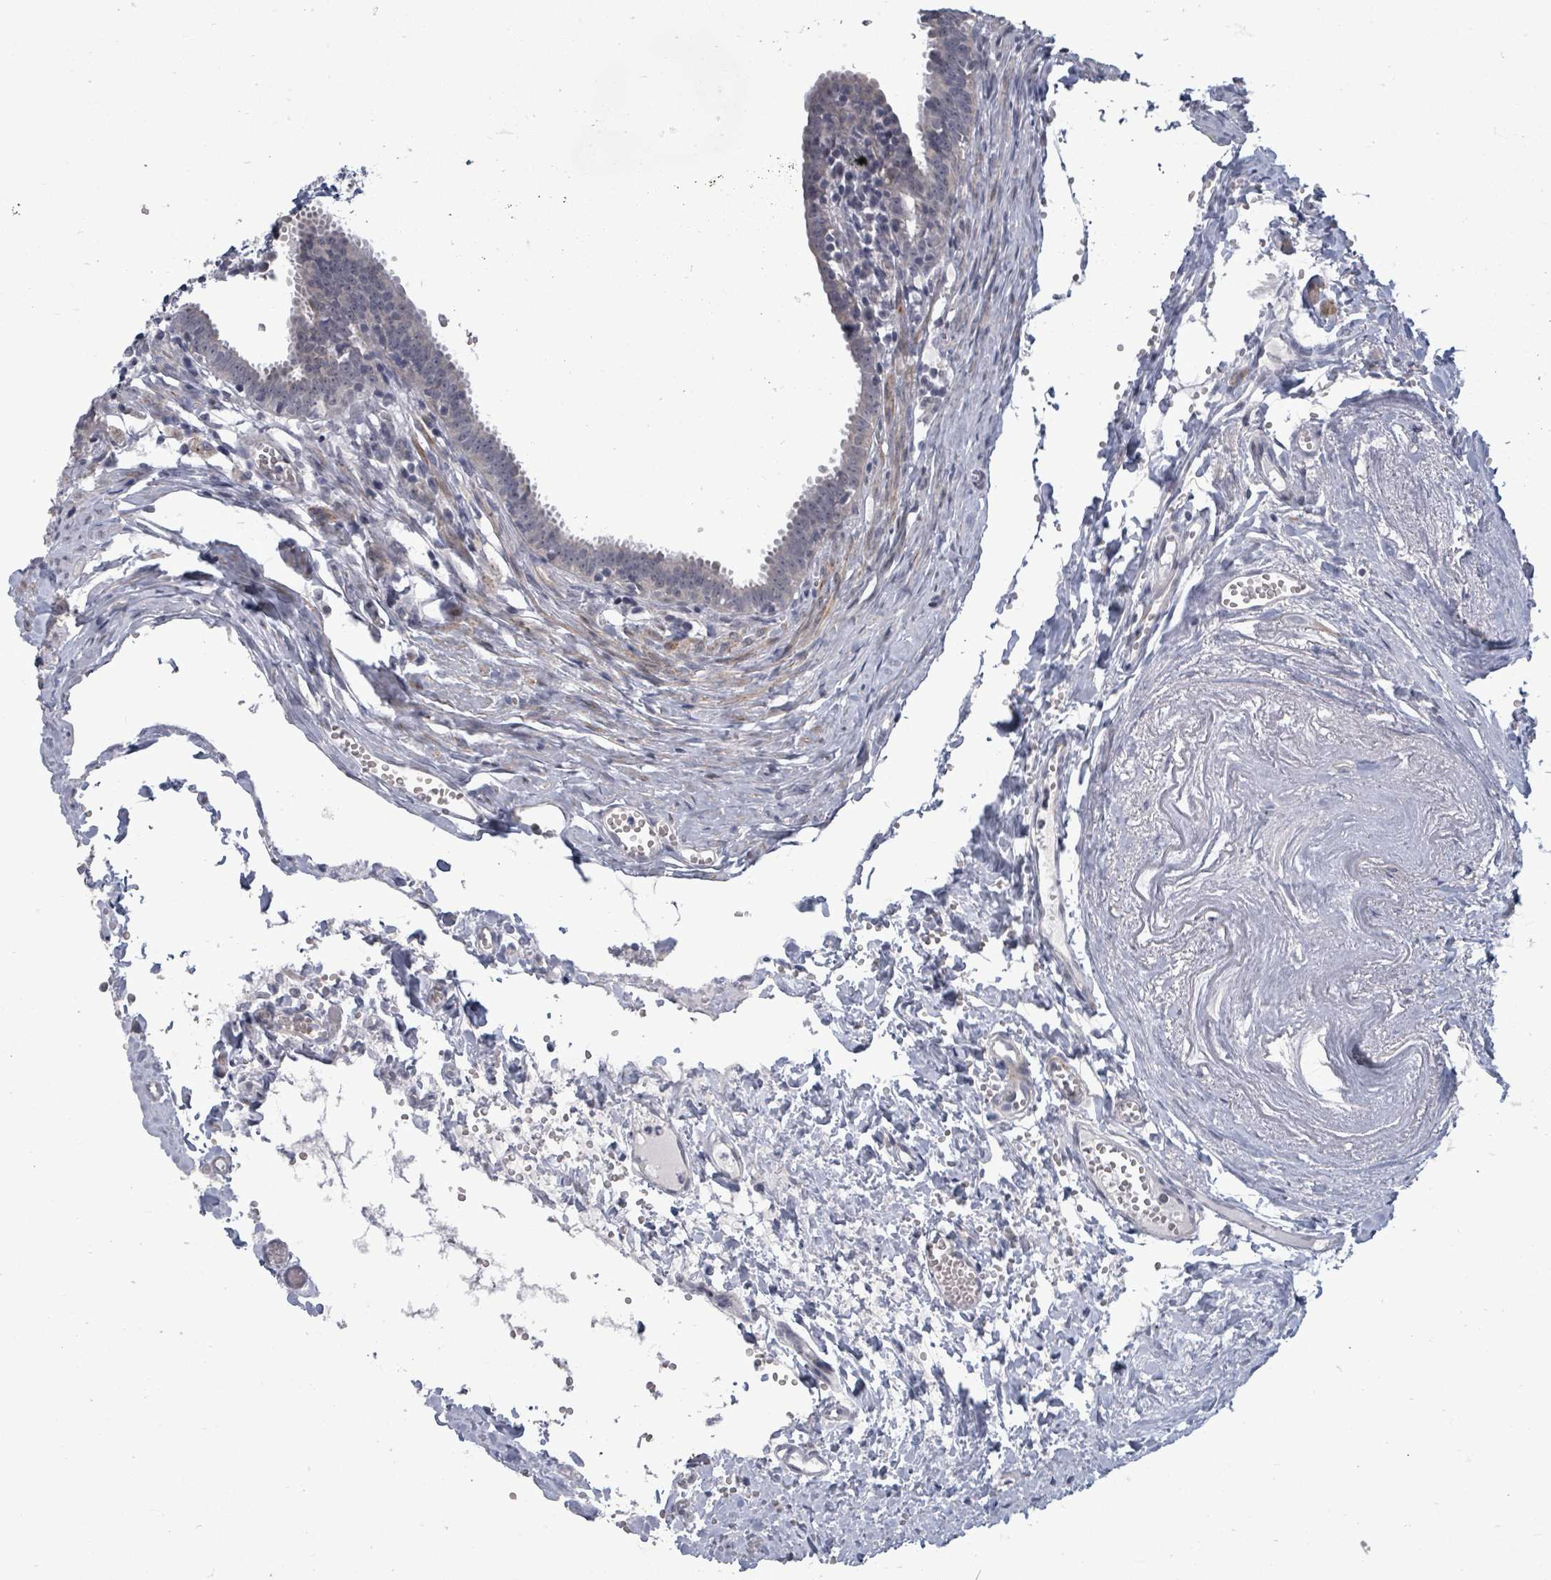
{"staining": {"intensity": "strong", "quantity": "25%-75%", "location": "cytoplasmic/membranous"}, "tissue": "fallopian tube", "cell_type": "Glandular cells", "image_type": "normal", "snomed": [{"axis": "morphology", "description": "Normal tissue, NOS"}, {"axis": "morphology", "description": "Carcinoma, NOS"}, {"axis": "topography", "description": "Fallopian tube"}, {"axis": "topography", "description": "Ovary"}], "caption": "Strong cytoplasmic/membranous staining is appreciated in about 25%-75% of glandular cells in unremarkable fallopian tube. Ihc stains the protein in brown and the nuclei are stained blue.", "gene": "PTPN20", "patient": {"sex": "female", "age": 59}}